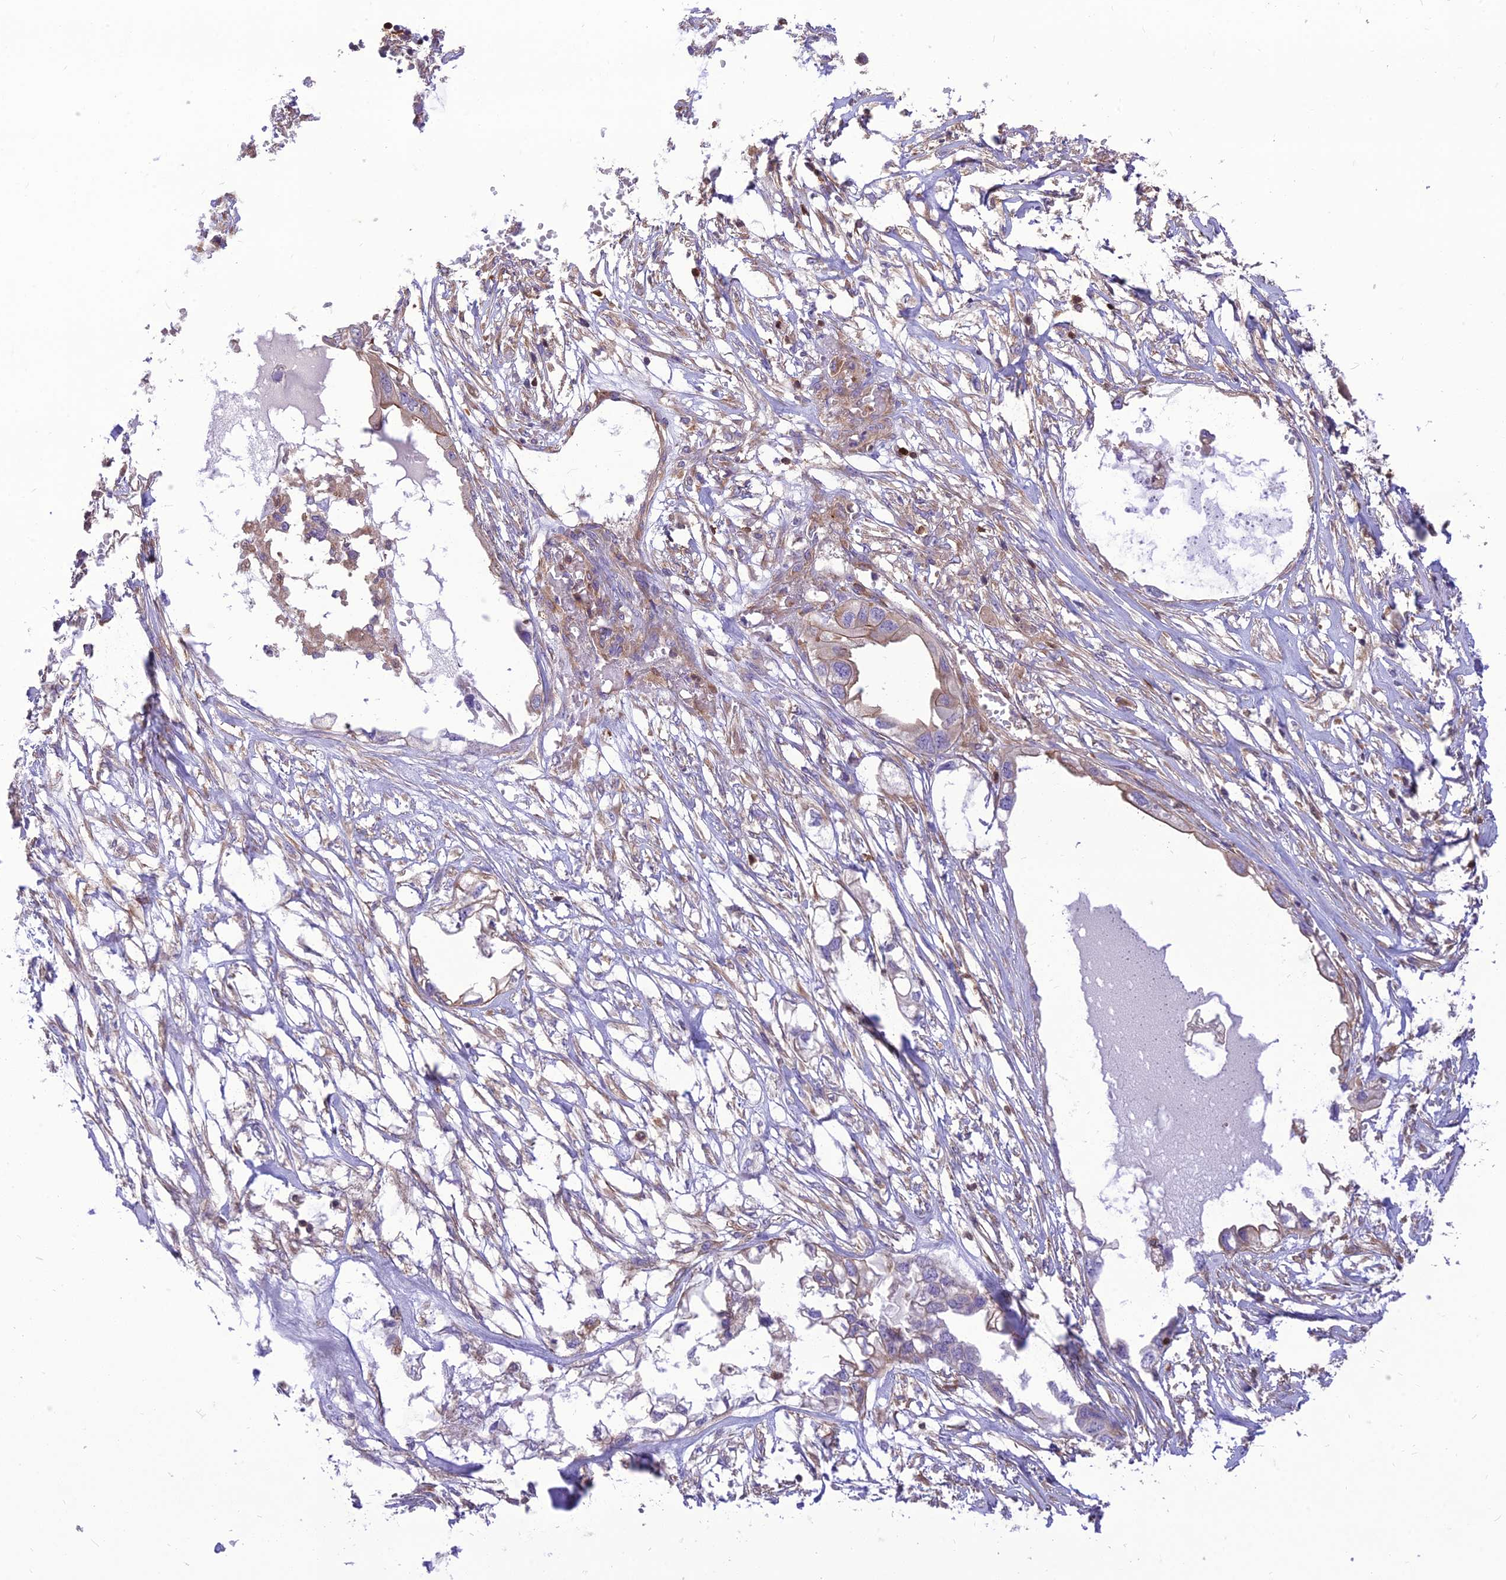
{"staining": {"intensity": "weak", "quantity": "<25%", "location": "cytoplasmic/membranous"}, "tissue": "endometrial cancer", "cell_type": "Tumor cells", "image_type": "cancer", "snomed": [{"axis": "morphology", "description": "Adenocarcinoma, NOS"}, {"axis": "morphology", "description": "Adenocarcinoma, metastatic, NOS"}, {"axis": "topography", "description": "Adipose tissue"}, {"axis": "topography", "description": "Endometrium"}], "caption": "Immunohistochemistry (IHC) image of human endometrial adenocarcinoma stained for a protein (brown), which demonstrates no staining in tumor cells. Nuclei are stained in blue.", "gene": "HPSE2", "patient": {"sex": "female", "age": 67}}